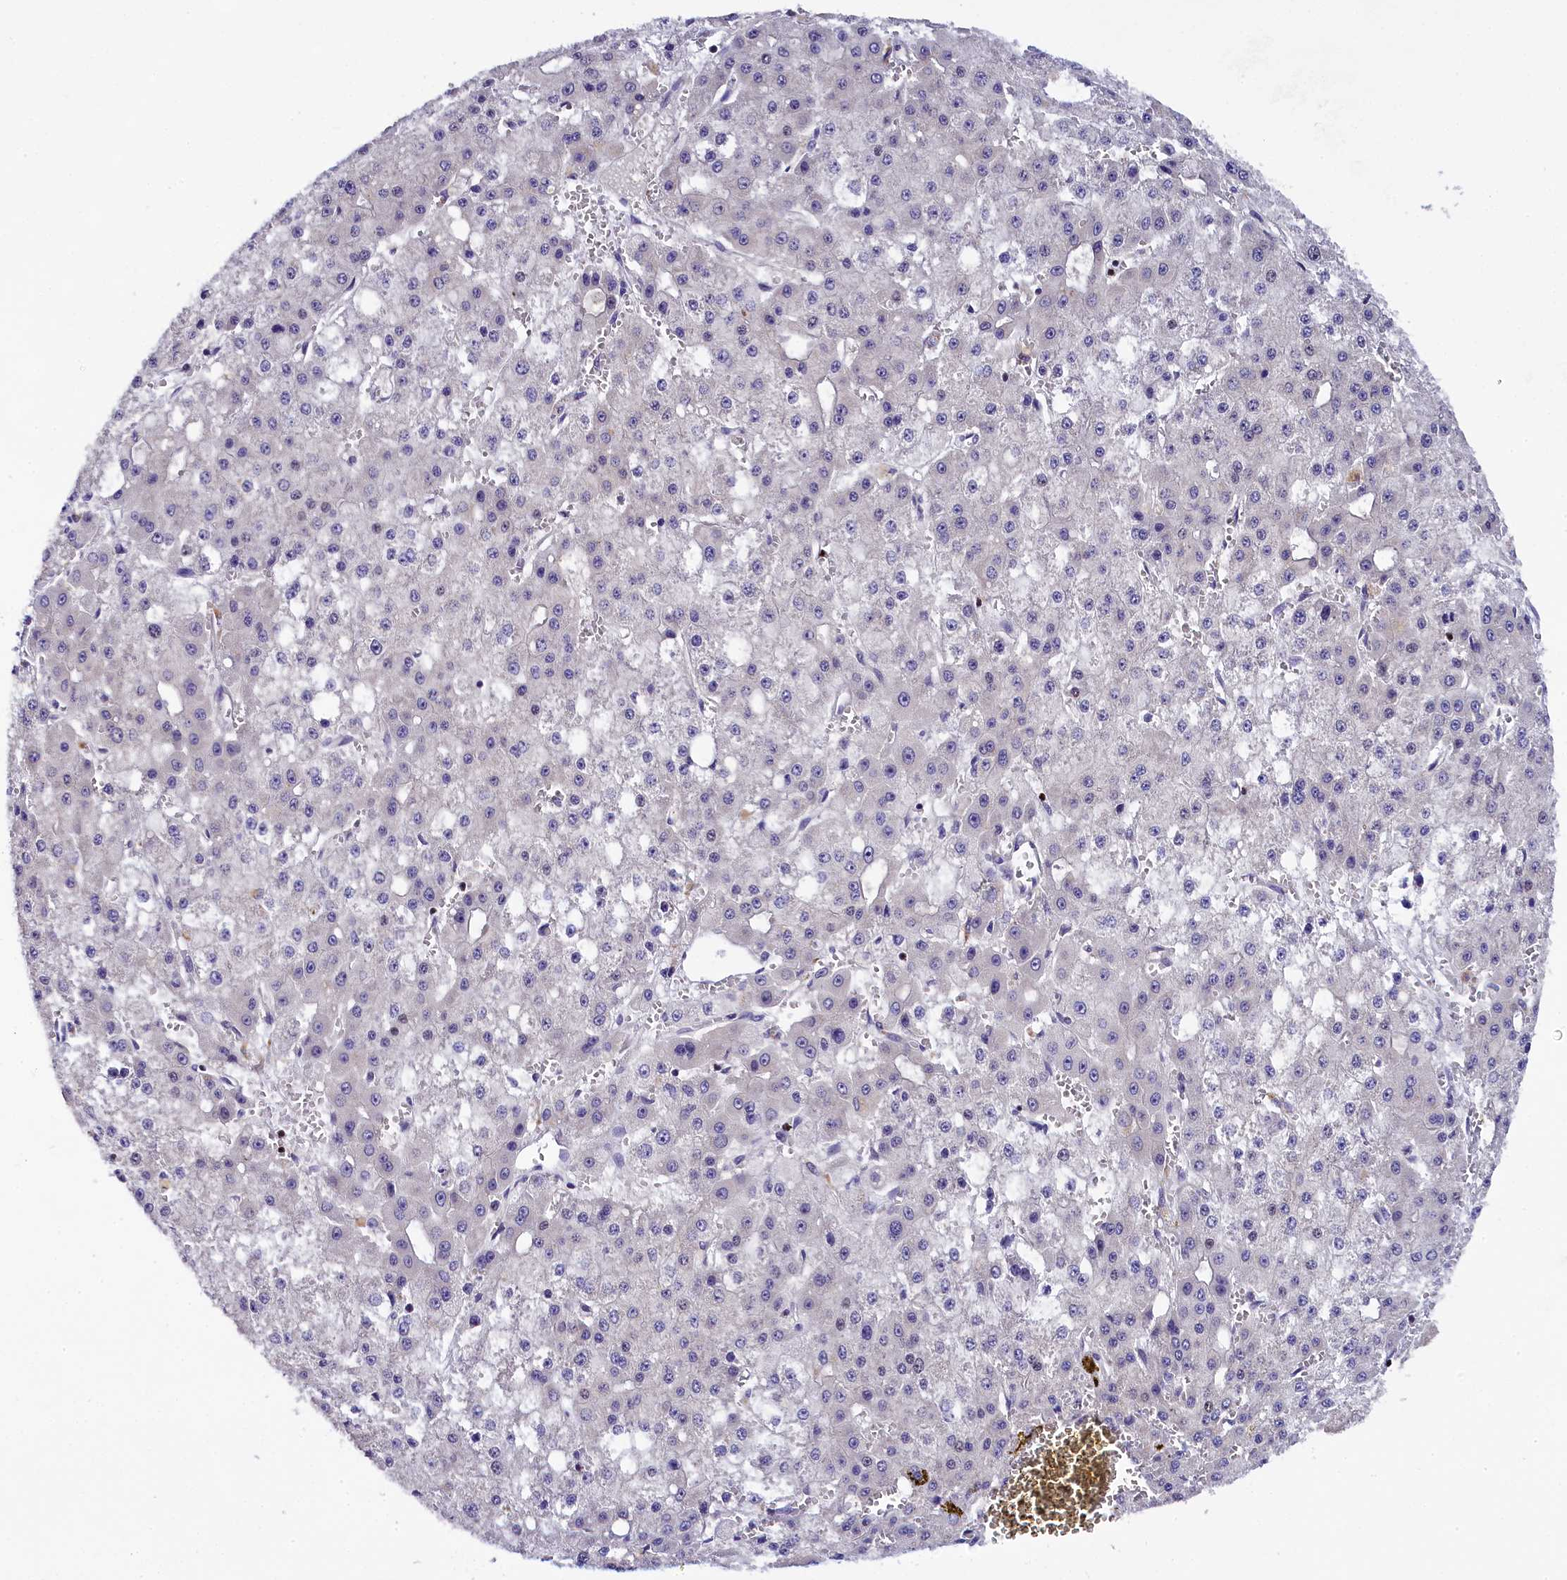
{"staining": {"intensity": "negative", "quantity": "none", "location": "none"}, "tissue": "liver cancer", "cell_type": "Tumor cells", "image_type": "cancer", "snomed": [{"axis": "morphology", "description": "Carcinoma, Hepatocellular, NOS"}, {"axis": "topography", "description": "Liver"}], "caption": "This is an IHC image of liver hepatocellular carcinoma. There is no positivity in tumor cells.", "gene": "SP4", "patient": {"sex": "male", "age": 47}}